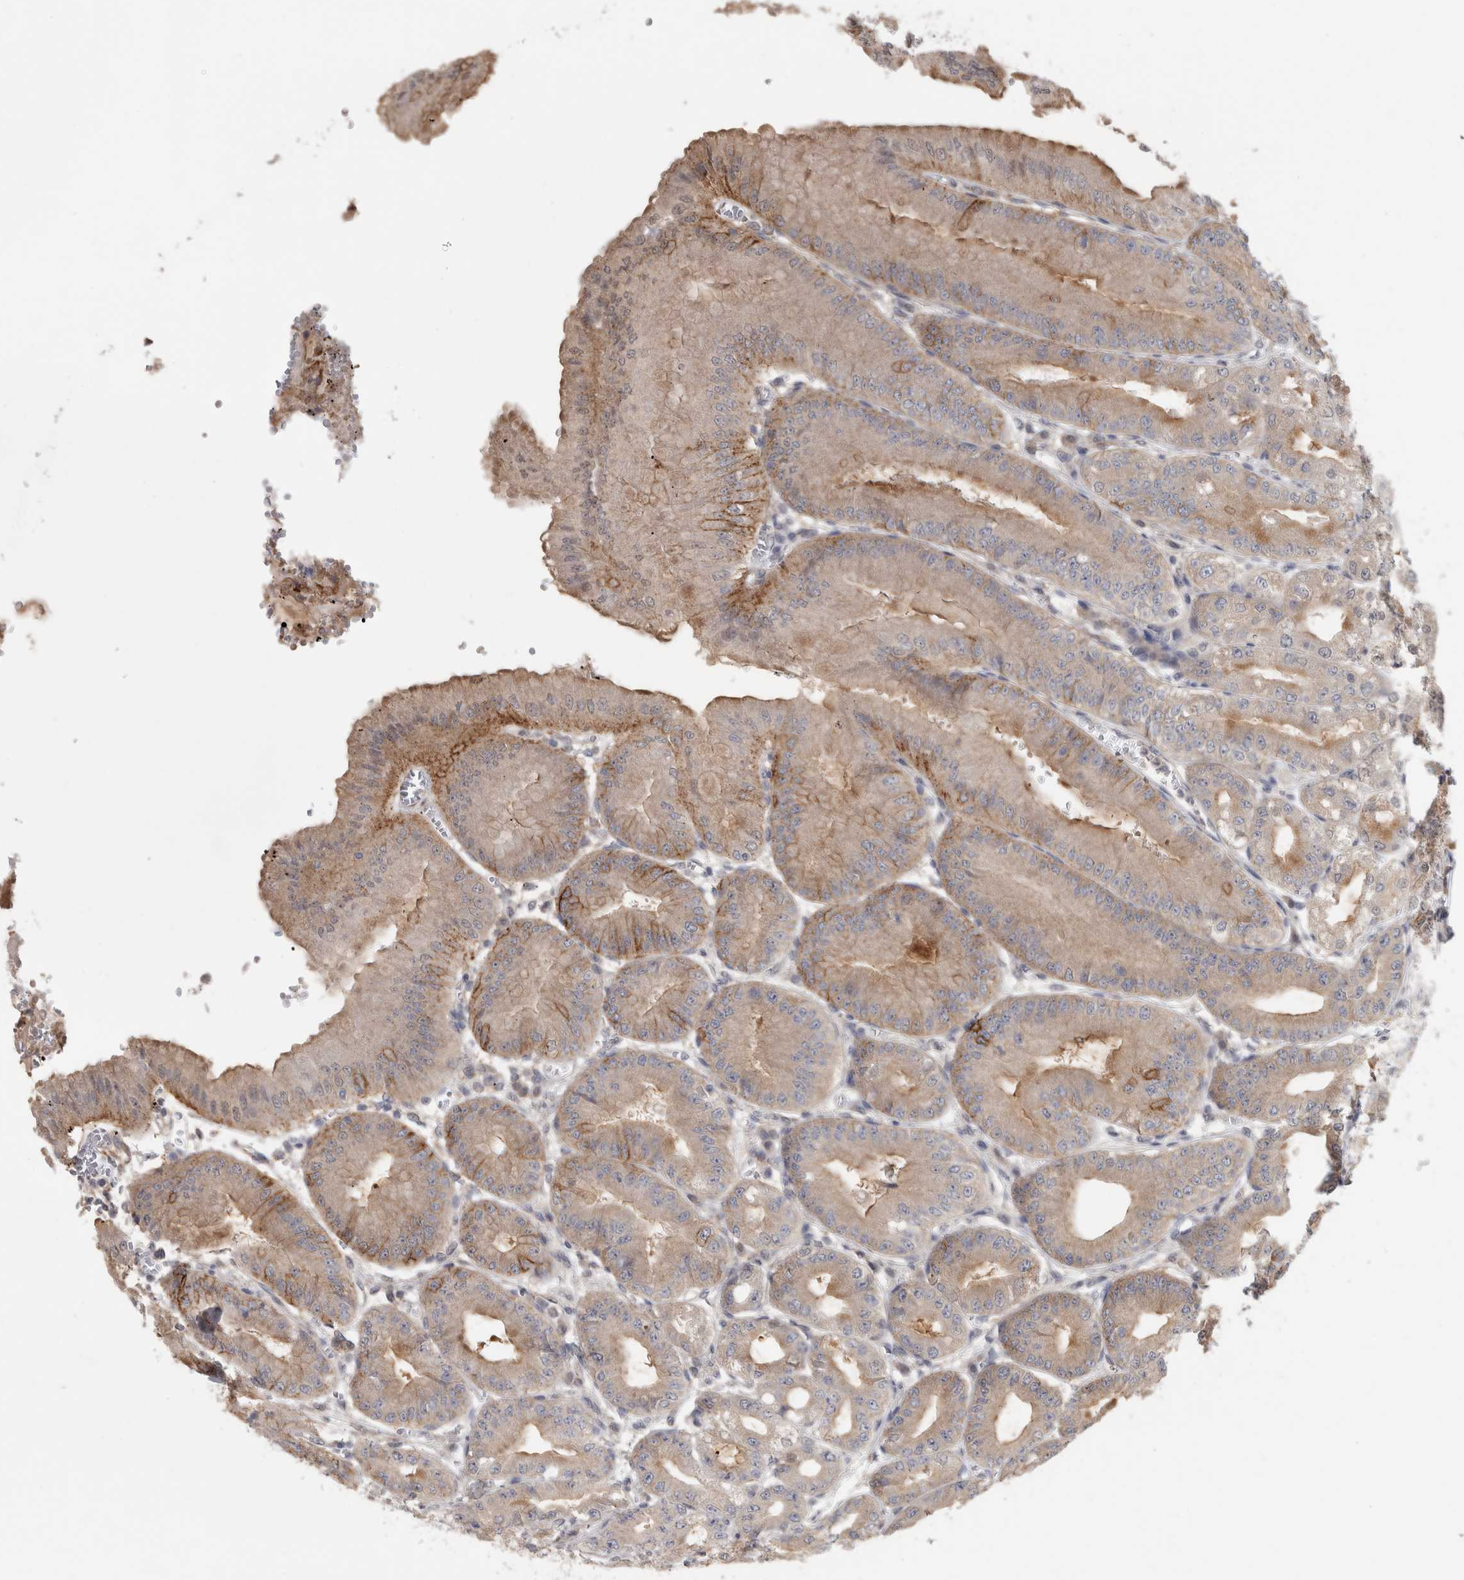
{"staining": {"intensity": "strong", "quantity": "25%-75%", "location": "cytoplasmic/membranous"}, "tissue": "stomach", "cell_type": "Glandular cells", "image_type": "normal", "snomed": [{"axis": "morphology", "description": "Normal tissue, NOS"}, {"axis": "topography", "description": "Stomach, lower"}], "caption": "Brown immunohistochemical staining in normal human stomach exhibits strong cytoplasmic/membranous staining in about 25%-75% of glandular cells. (brown staining indicates protein expression, while blue staining denotes nuclei).", "gene": "PIGP", "patient": {"sex": "male", "age": 71}}